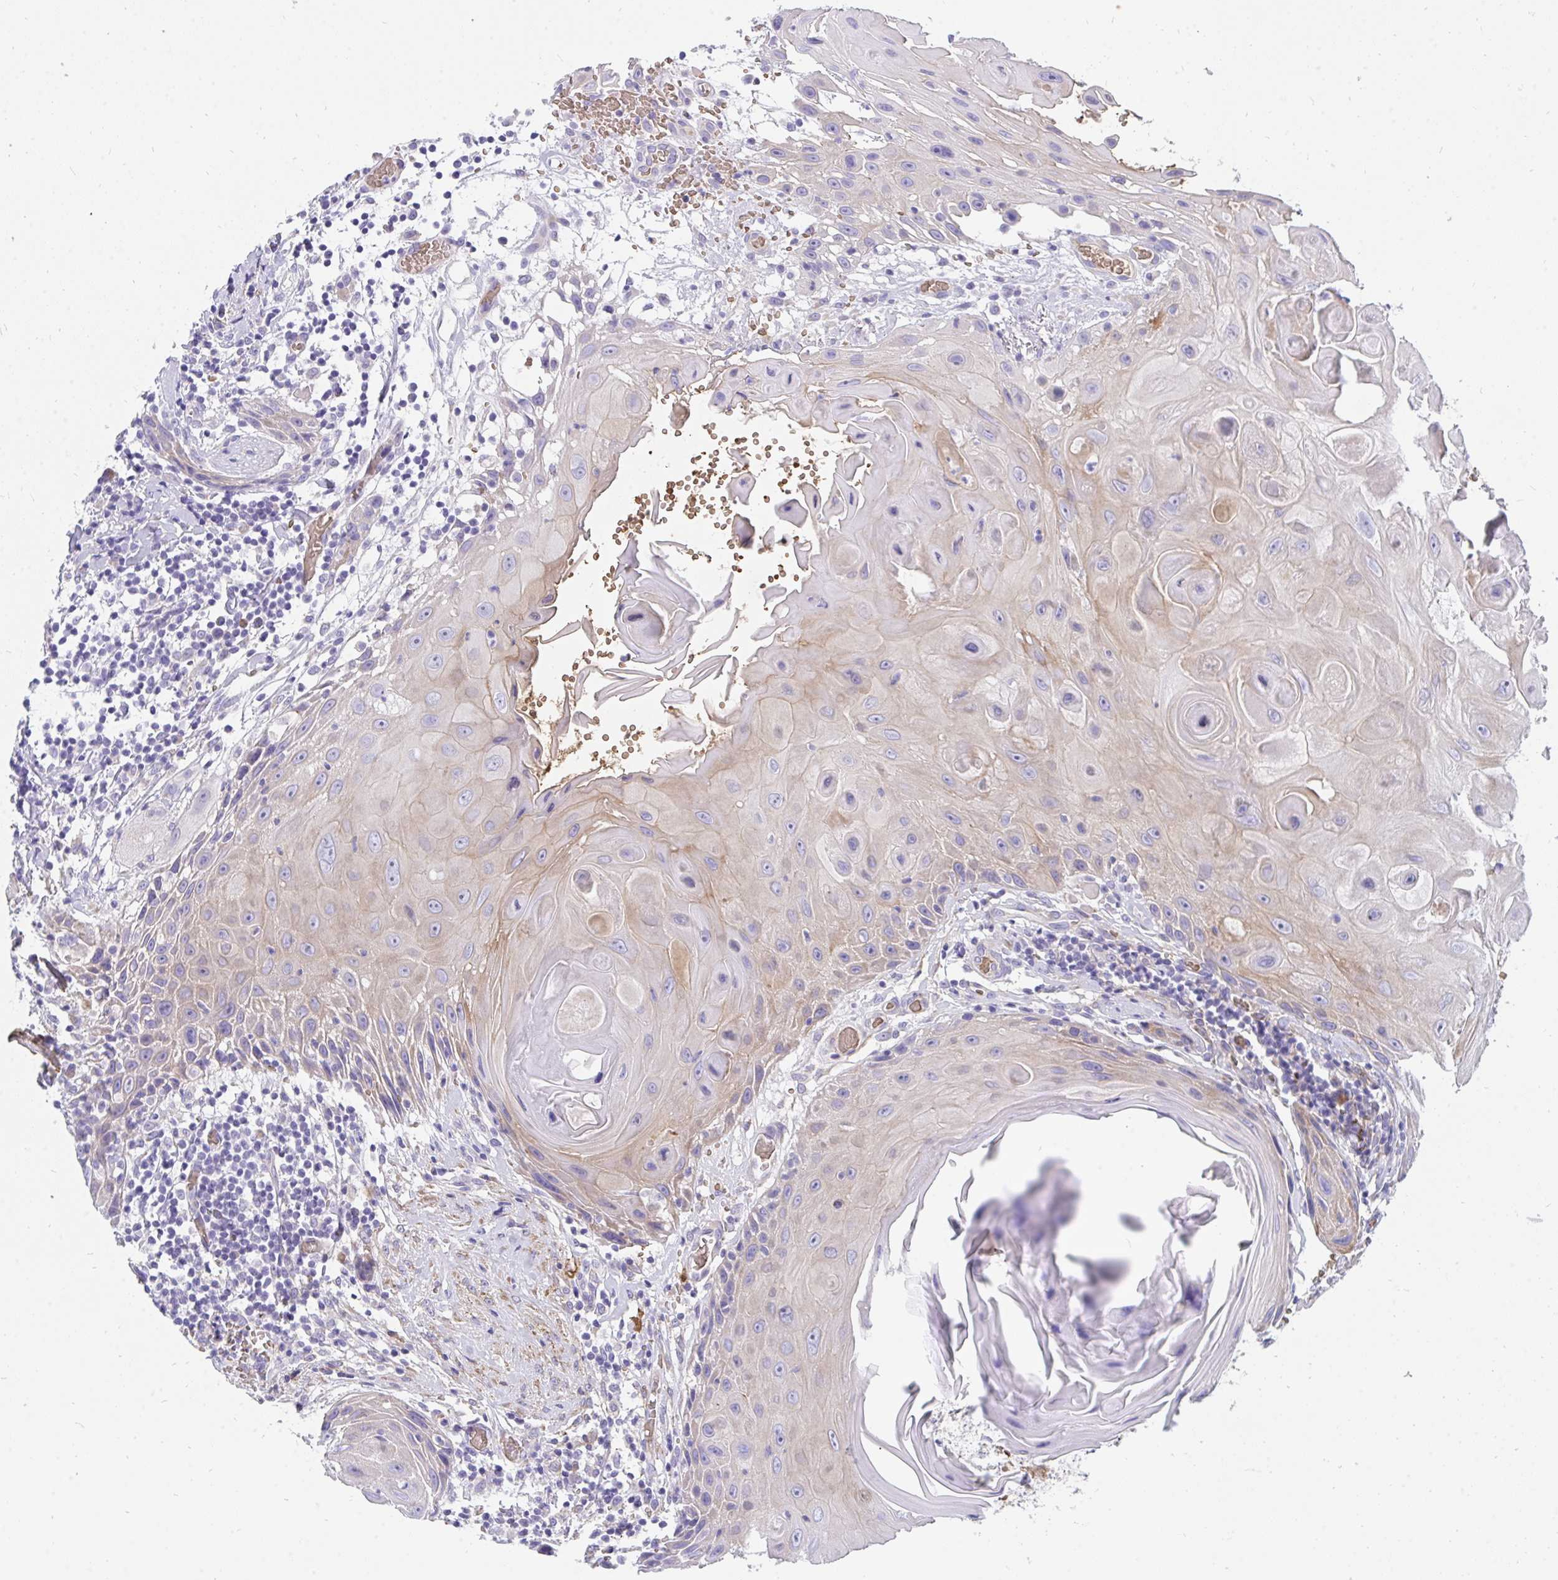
{"staining": {"intensity": "weak", "quantity": "<25%", "location": "cytoplasmic/membranous"}, "tissue": "head and neck cancer", "cell_type": "Tumor cells", "image_type": "cancer", "snomed": [{"axis": "morphology", "description": "Squamous cell carcinoma, NOS"}, {"axis": "topography", "description": "Oral tissue"}, {"axis": "topography", "description": "Head-Neck"}], "caption": "Immunohistochemistry (IHC) of head and neck cancer reveals no staining in tumor cells. The staining was performed using DAB to visualize the protein expression in brown, while the nuclei were stained in blue with hematoxylin (Magnification: 20x).", "gene": "MROH2B", "patient": {"sex": "male", "age": 49}}